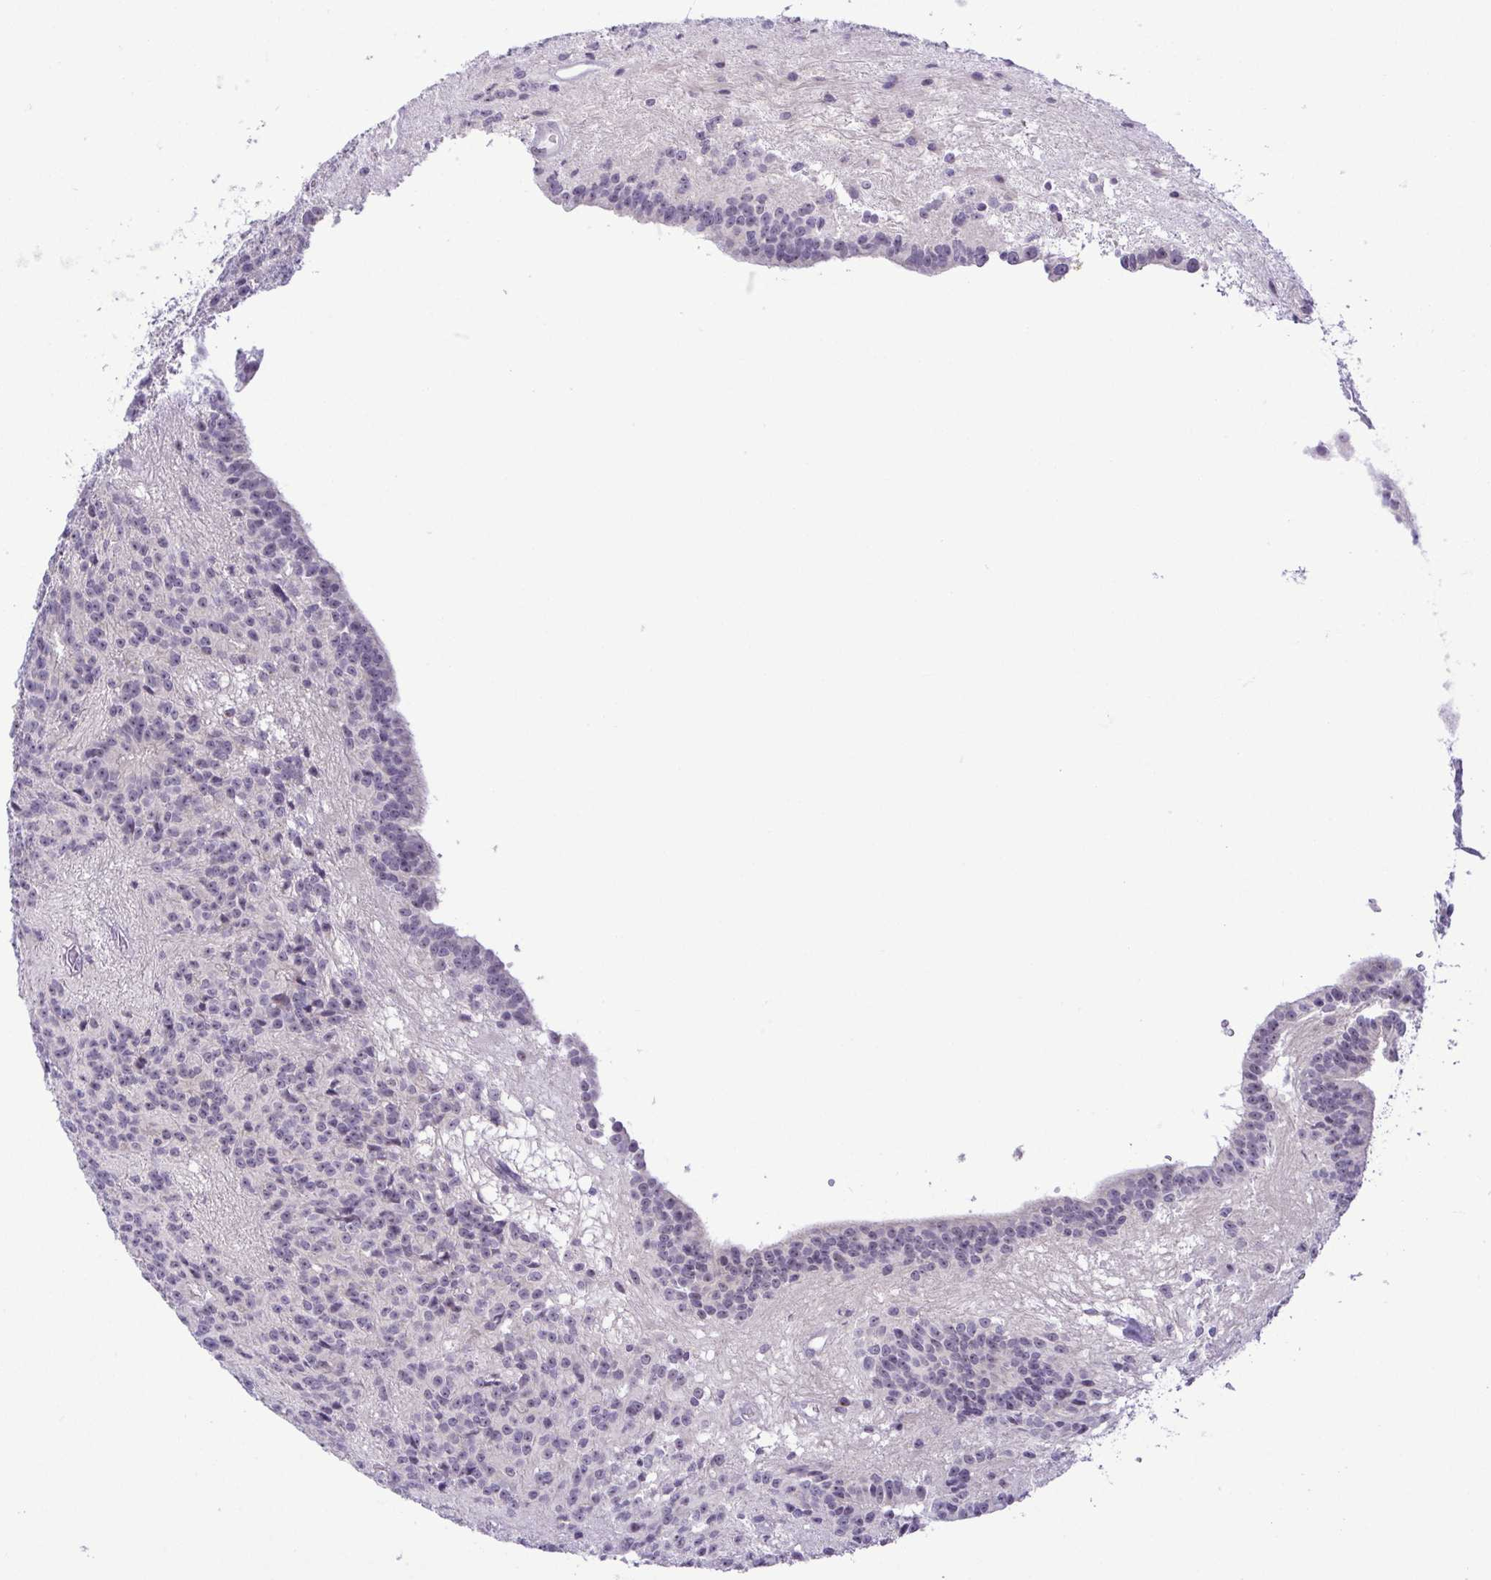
{"staining": {"intensity": "negative", "quantity": "none", "location": "none"}, "tissue": "glioma", "cell_type": "Tumor cells", "image_type": "cancer", "snomed": [{"axis": "morphology", "description": "Glioma, malignant, Low grade"}, {"axis": "topography", "description": "Brain"}], "caption": "A high-resolution histopathology image shows IHC staining of malignant low-grade glioma, which reveals no significant staining in tumor cells.", "gene": "RSL24D1", "patient": {"sex": "male", "age": 31}}